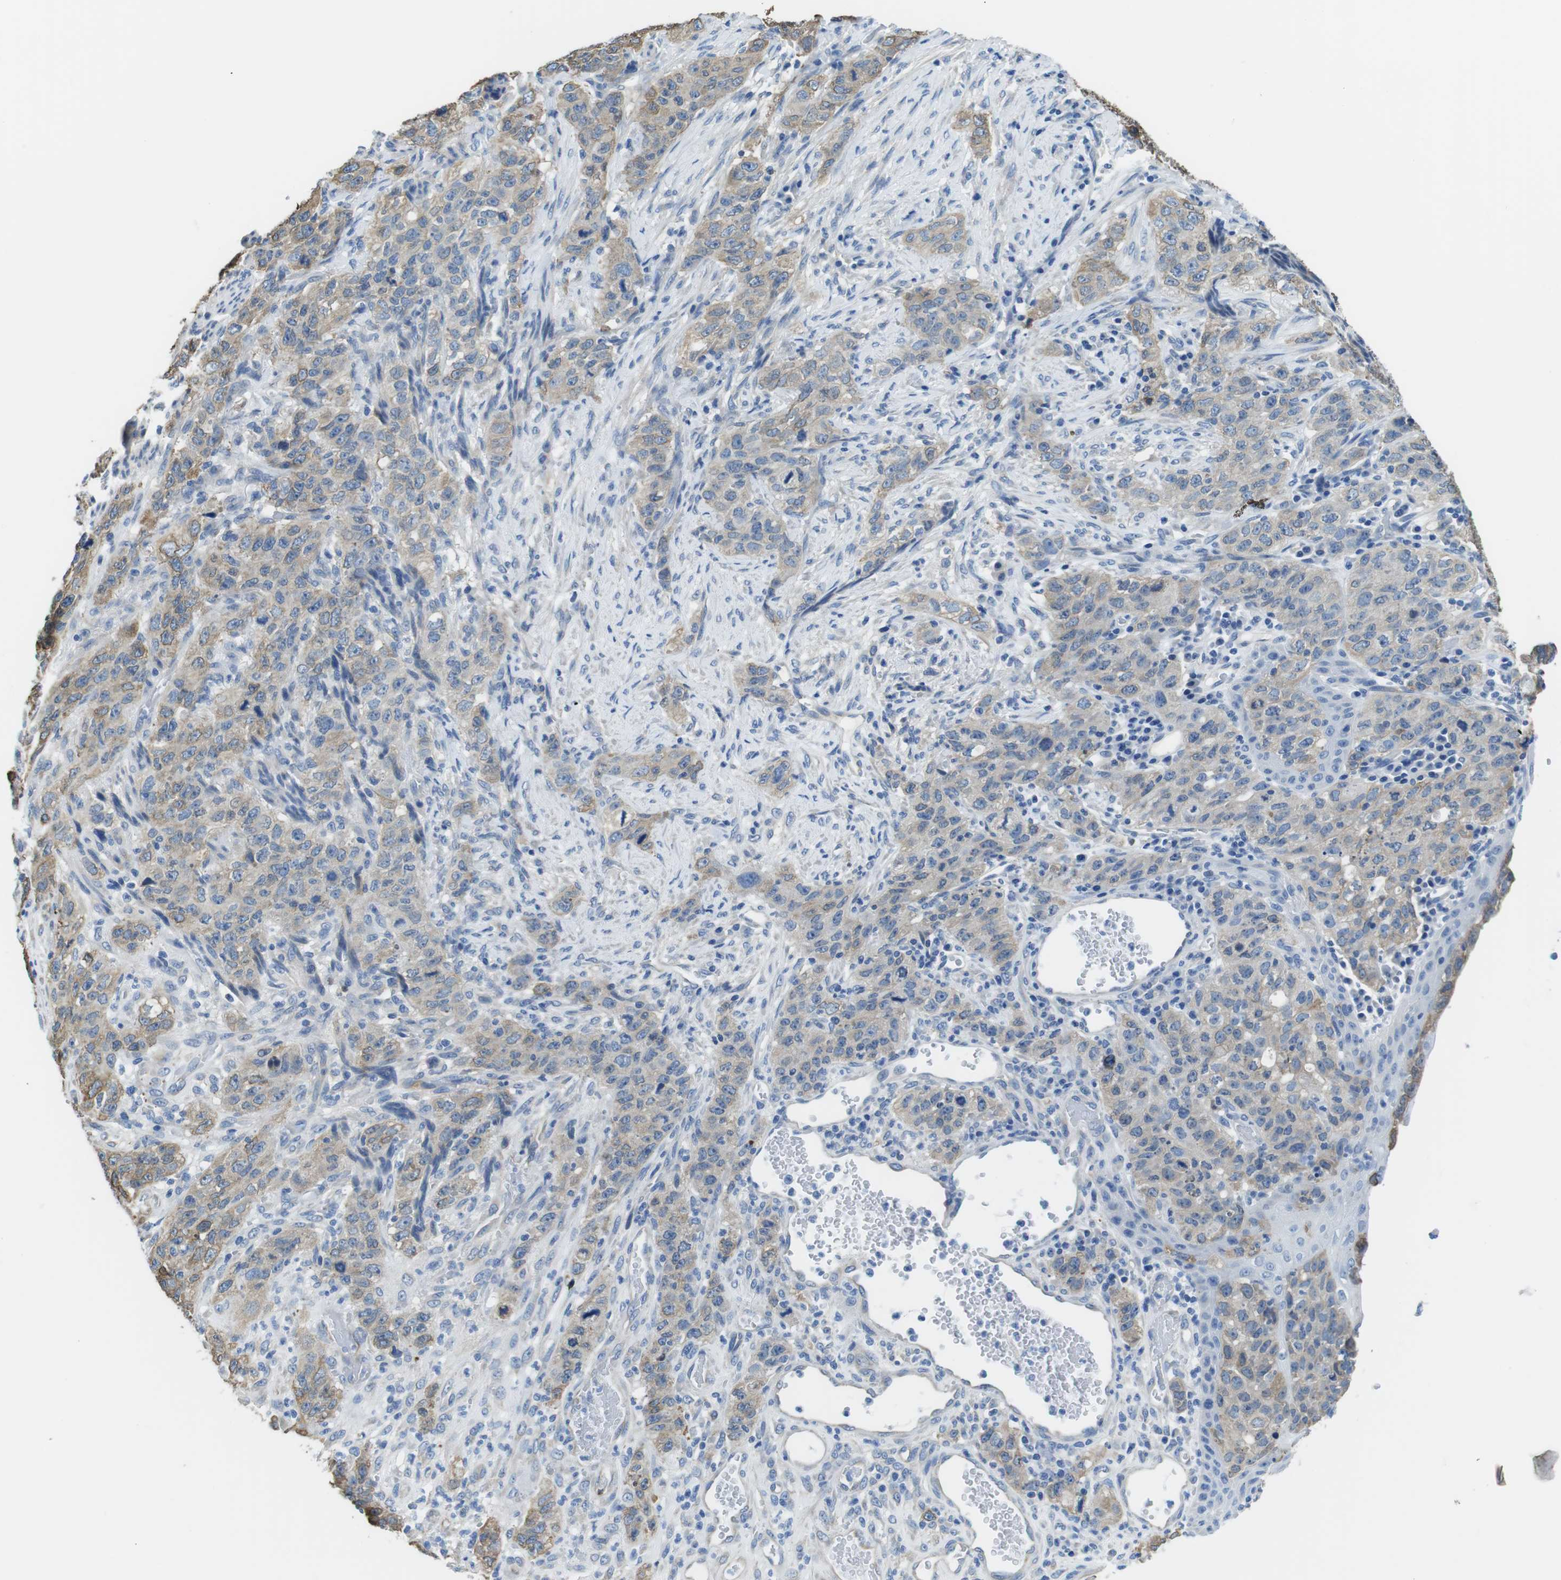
{"staining": {"intensity": "weak", "quantity": "<25%", "location": "cytoplasmic/membranous"}, "tissue": "stomach cancer", "cell_type": "Tumor cells", "image_type": "cancer", "snomed": [{"axis": "morphology", "description": "Adenocarcinoma, NOS"}, {"axis": "topography", "description": "Stomach"}], "caption": "Immunohistochemistry (IHC) of stomach cancer reveals no positivity in tumor cells. (DAB (3,3'-diaminobenzidine) immunohistochemistry (IHC) with hematoxylin counter stain).", "gene": "CDH8", "patient": {"sex": "male", "age": 48}}